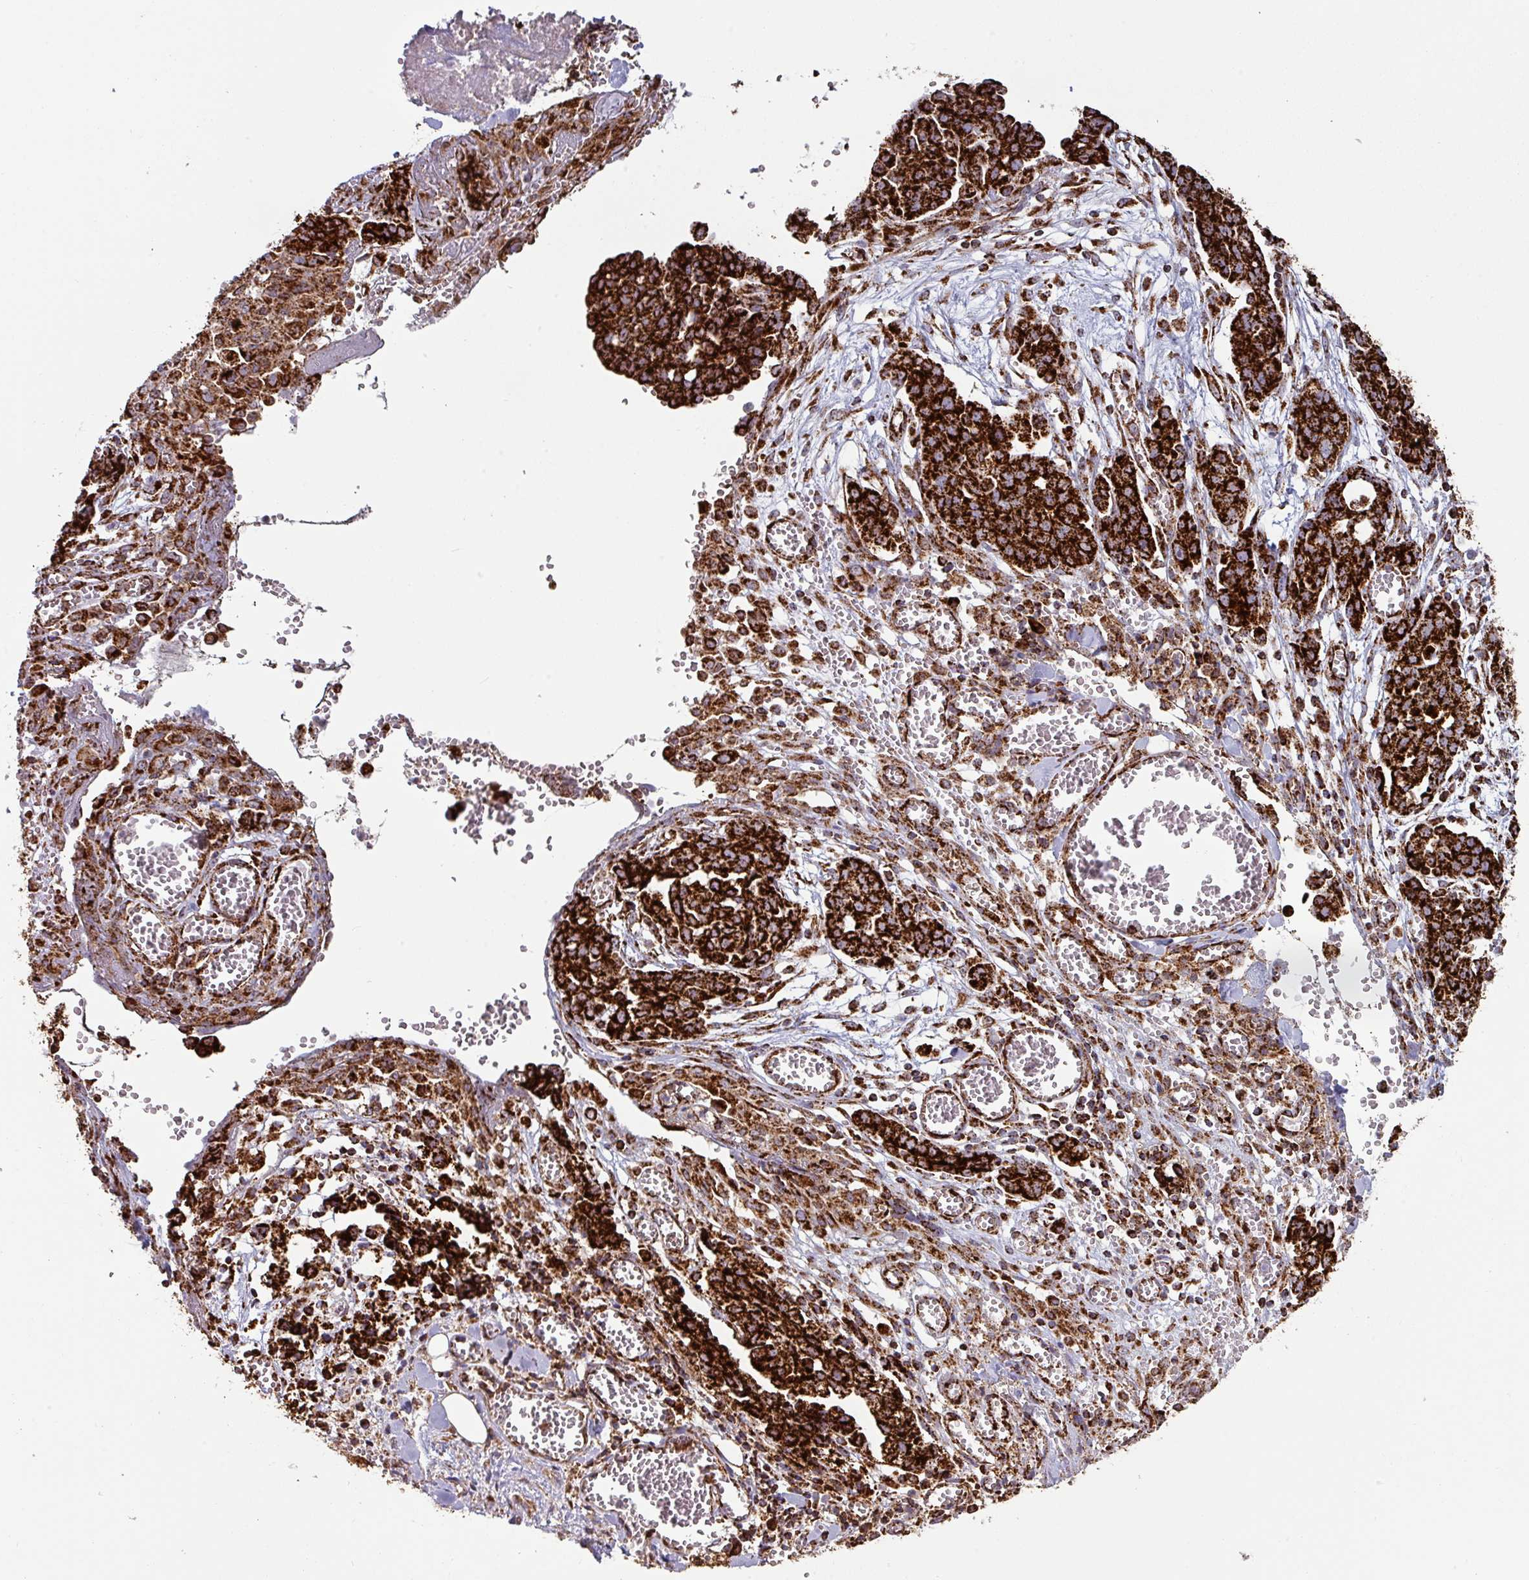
{"staining": {"intensity": "strong", "quantity": ">75%", "location": "cytoplasmic/membranous"}, "tissue": "ovarian cancer", "cell_type": "Tumor cells", "image_type": "cancer", "snomed": [{"axis": "morphology", "description": "Cystadenocarcinoma, serous, NOS"}, {"axis": "topography", "description": "Soft tissue"}, {"axis": "topography", "description": "Ovary"}], "caption": "DAB immunohistochemical staining of serous cystadenocarcinoma (ovarian) displays strong cytoplasmic/membranous protein positivity in approximately >75% of tumor cells.", "gene": "TRAP1", "patient": {"sex": "female", "age": 57}}